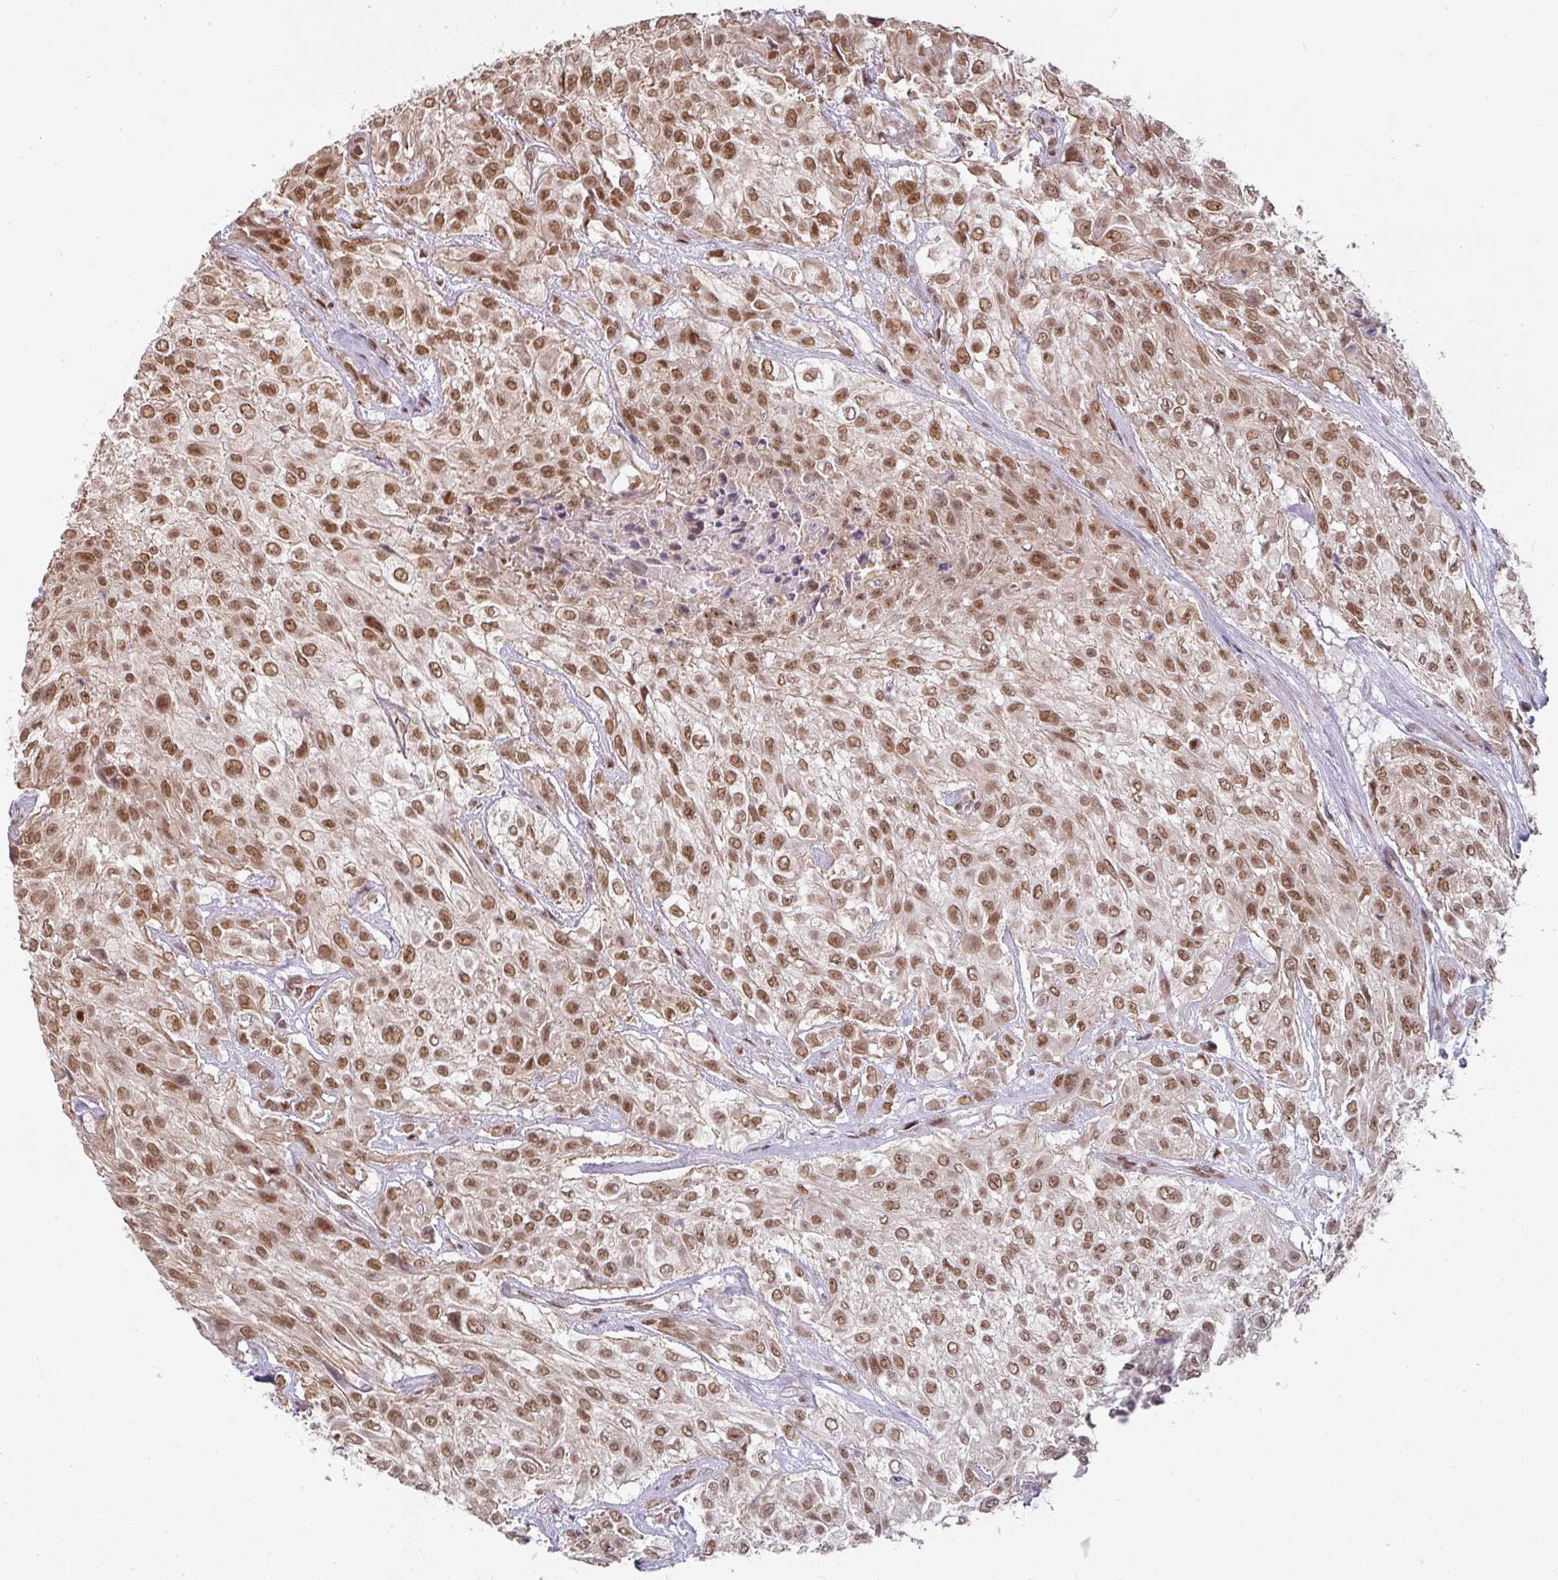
{"staining": {"intensity": "moderate", "quantity": ">75%", "location": "nuclear"}, "tissue": "urothelial cancer", "cell_type": "Tumor cells", "image_type": "cancer", "snomed": [{"axis": "morphology", "description": "Urothelial carcinoma, High grade"}, {"axis": "topography", "description": "Urinary bladder"}], "caption": "Brown immunohistochemical staining in human urothelial cancer displays moderate nuclear staining in about >75% of tumor cells.", "gene": "NCOA5", "patient": {"sex": "male", "age": 57}}